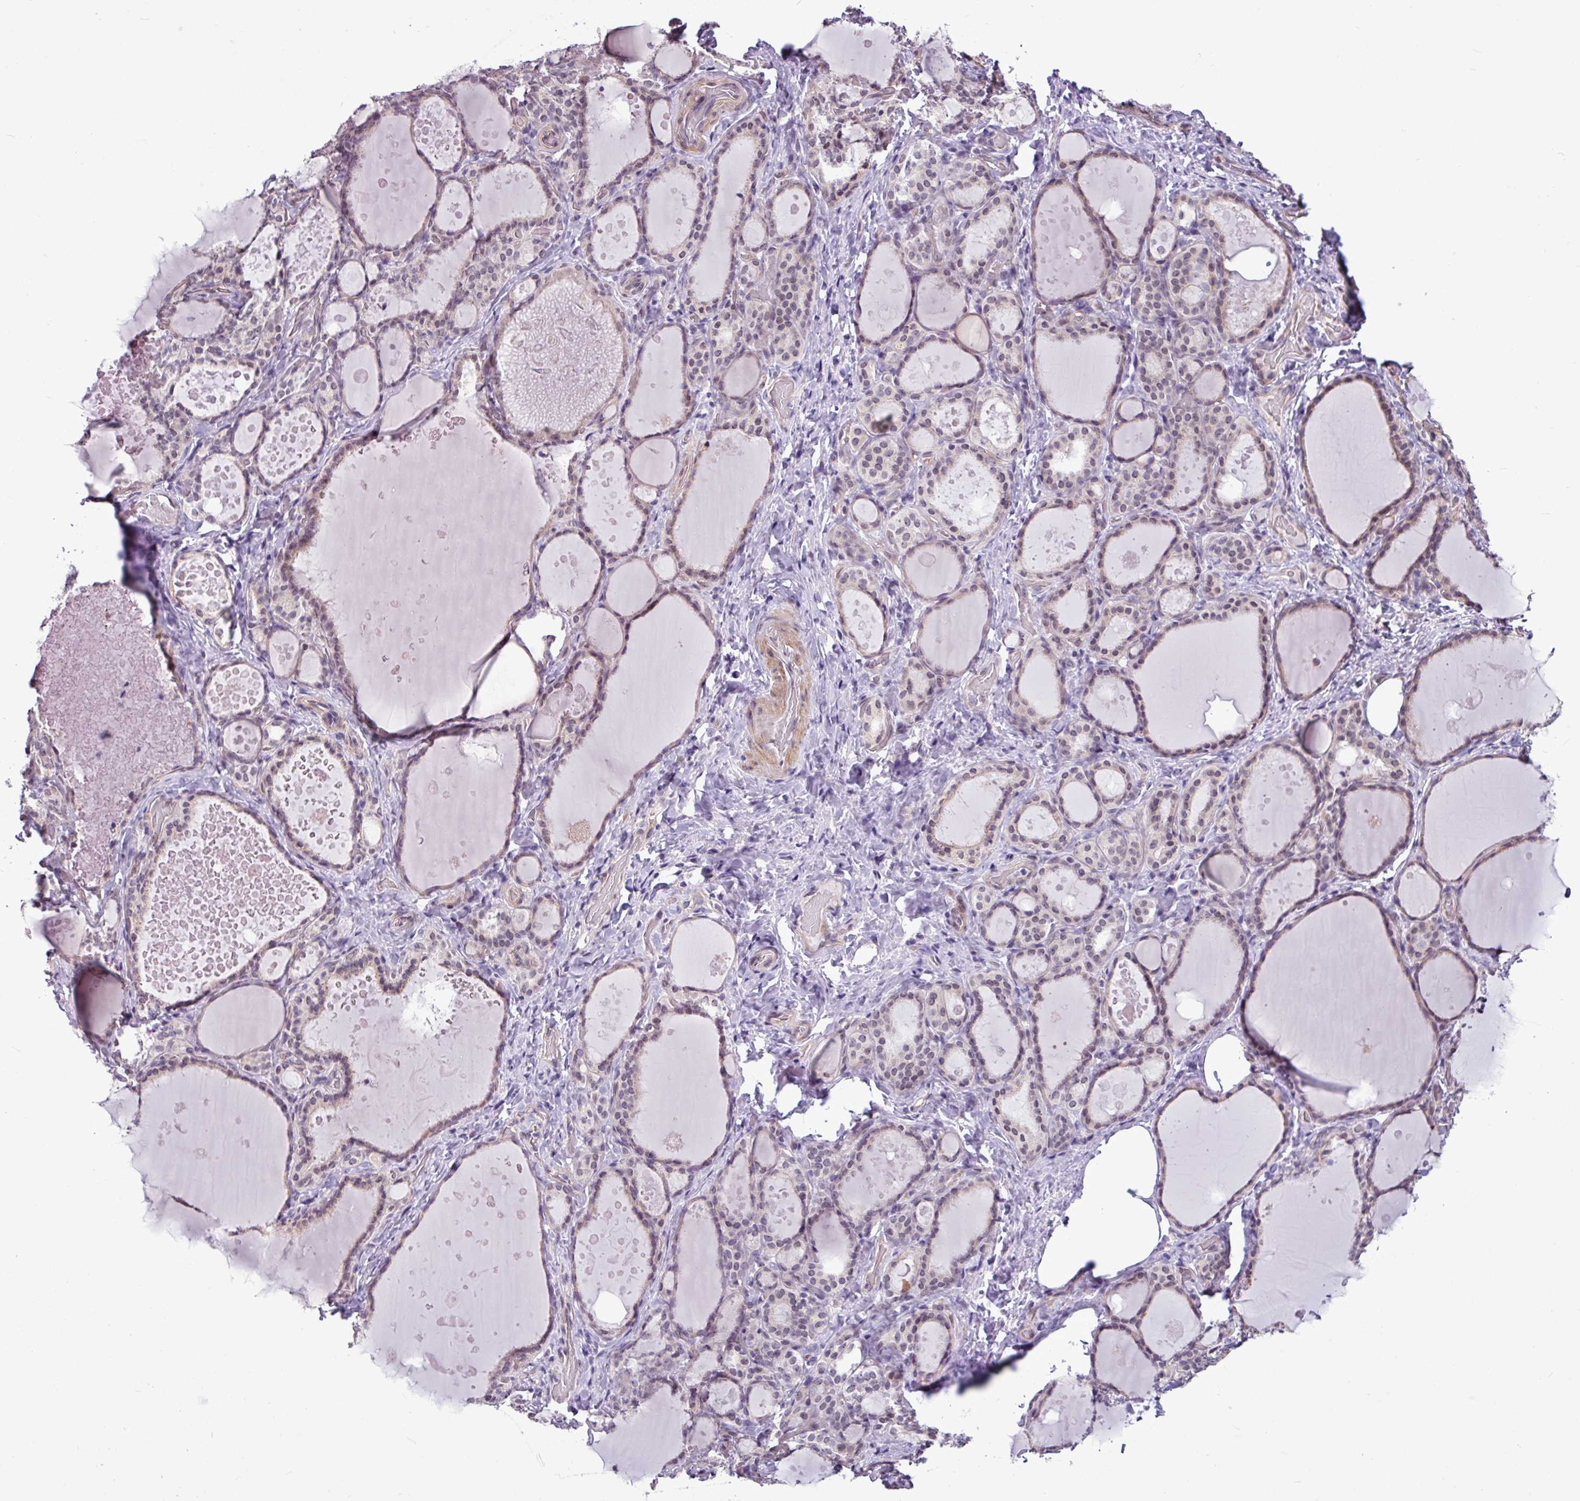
{"staining": {"intensity": "moderate", "quantity": "25%-75%", "location": "nuclear"}, "tissue": "thyroid gland", "cell_type": "Glandular cells", "image_type": "normal", "snomed": [{"axis": "morphology", "description": "Normal tissue, NOS"}, {"axis": "topography", "description": "Thyroid gland"}], "caption": "Immunohistochemistry histopathology image of benign human thyroid gland stained for a protein (brown), which shows medium levels of moderate nuclear expression in about 25%-75% of glandular cells.", "gene": "UTP18", "patient": {"sex": "female", "age": 46}}